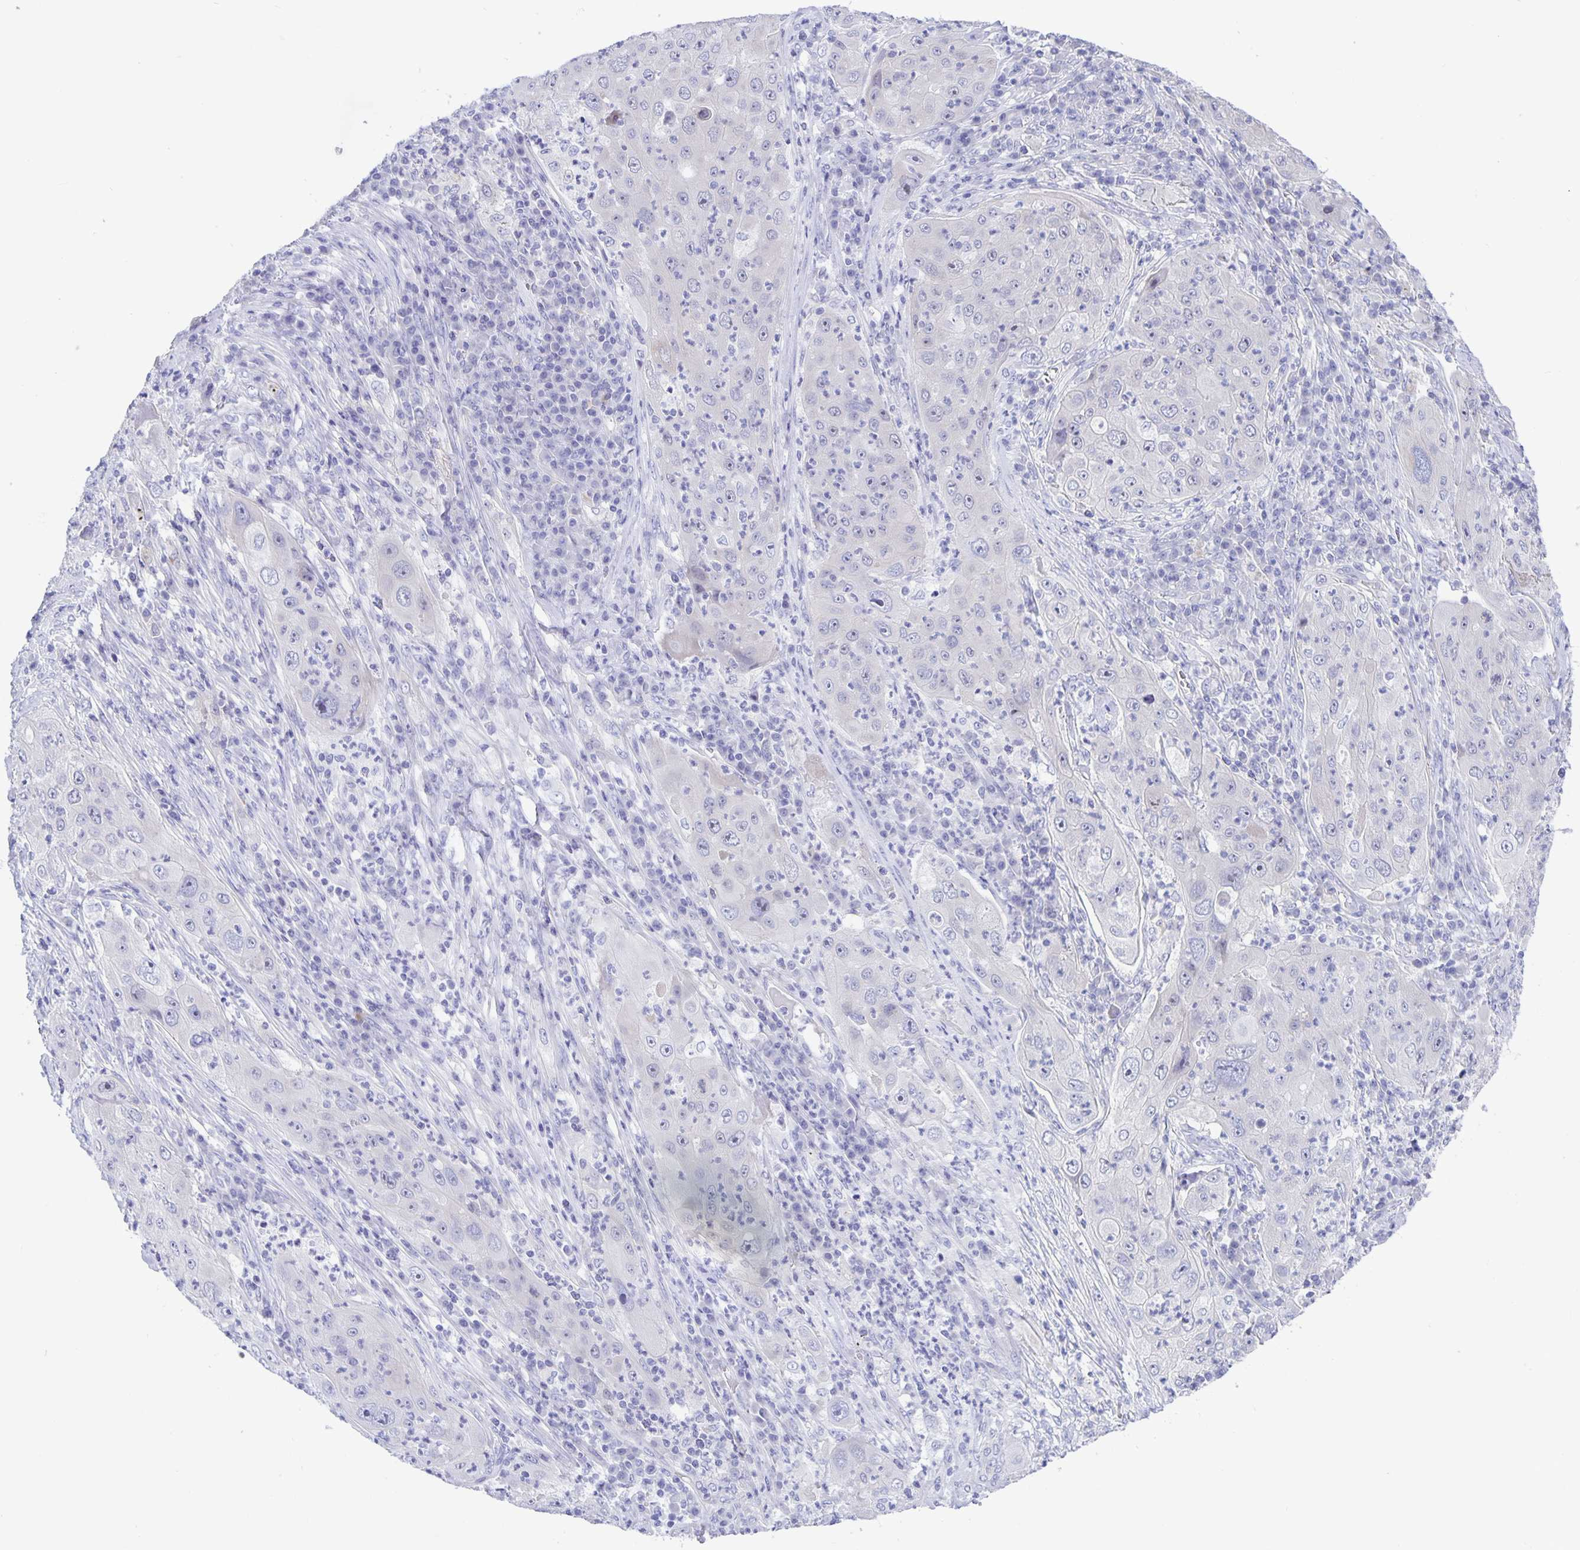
{"staining": {"intensity": "negative", "quantity": "none", "location": "none"}, "tissue": "lung cancer", "cell_type": "Tumor cells", "image_type": "cancer", "snomed": [{"axis": "morphology", "description": "Squamous cell carcinoma, NOS"}, {"axis": "topography", "description": "Lung"}], "caption": "Immunohistochemical staining of lung squamous cell carcinoma shows no significant positivity in tumor cells.", "gene": "ERMN", "patient": {"sex": "female", "age": 59}}